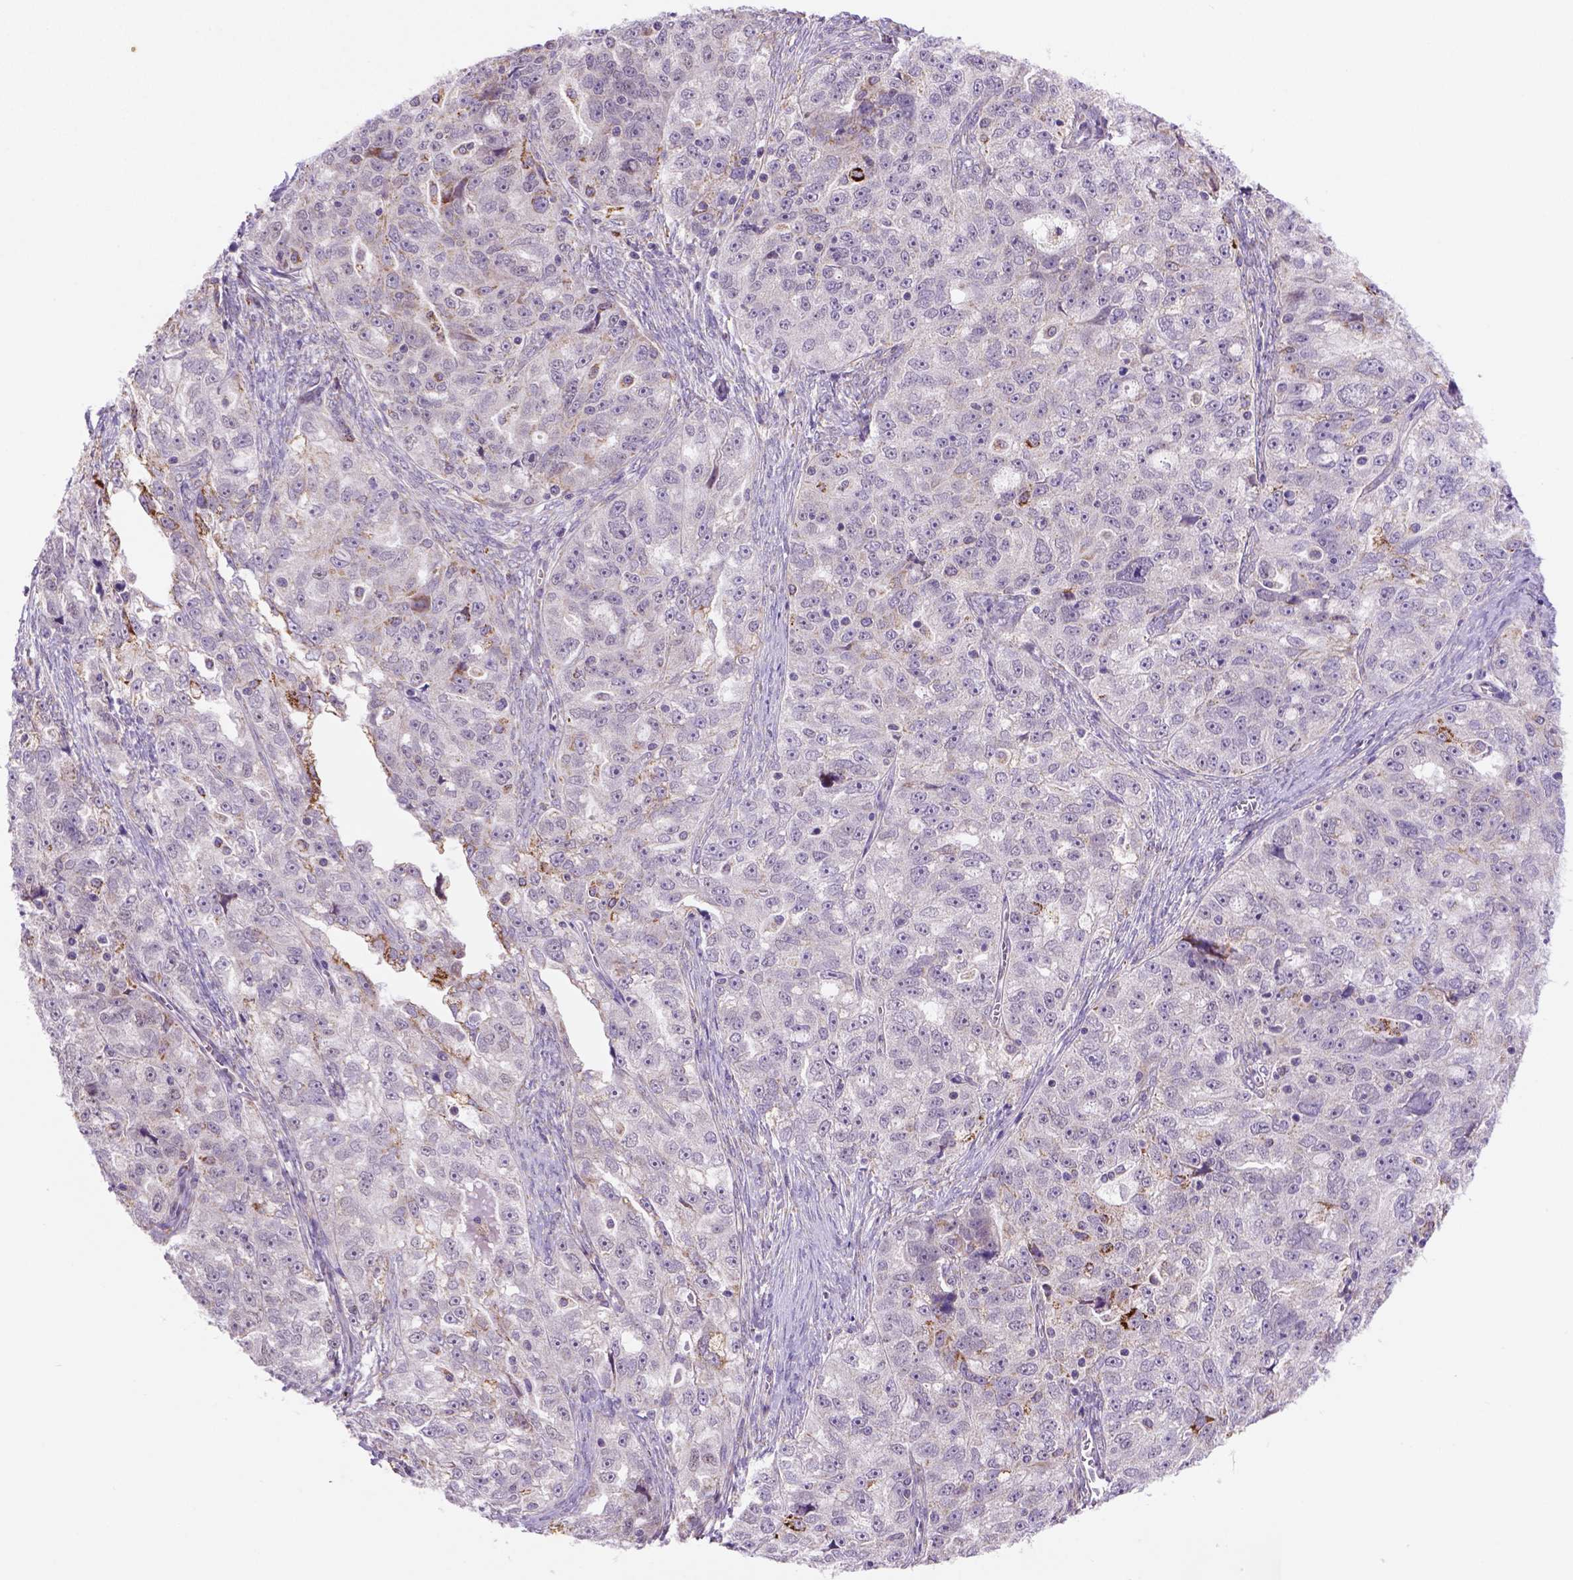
{"staining": {"intensity": "moderate", "quantity": "<25%", "location": "cytoplasmic/membranous"}, "tissue": "ovarian cancer", "cell_type": "Tumor cells", "image_type": "cancer", "snomed": [{"axis": "morphology", "description": "Cystadenocarcinoma, serous, NOS"}, {"axis": "topography", "description": "Ovary"}], "caption": "IHC (DAB) staining of ovarian serous cystadenocarcinoma displays moderate cytoplasmic/membranous protein positivity in approximately <25% of tumor cells. (IHC, brightfield microscopy, high magnification).", "gene": "FZD7", "patient": {"sex": "female", "age": 51}}